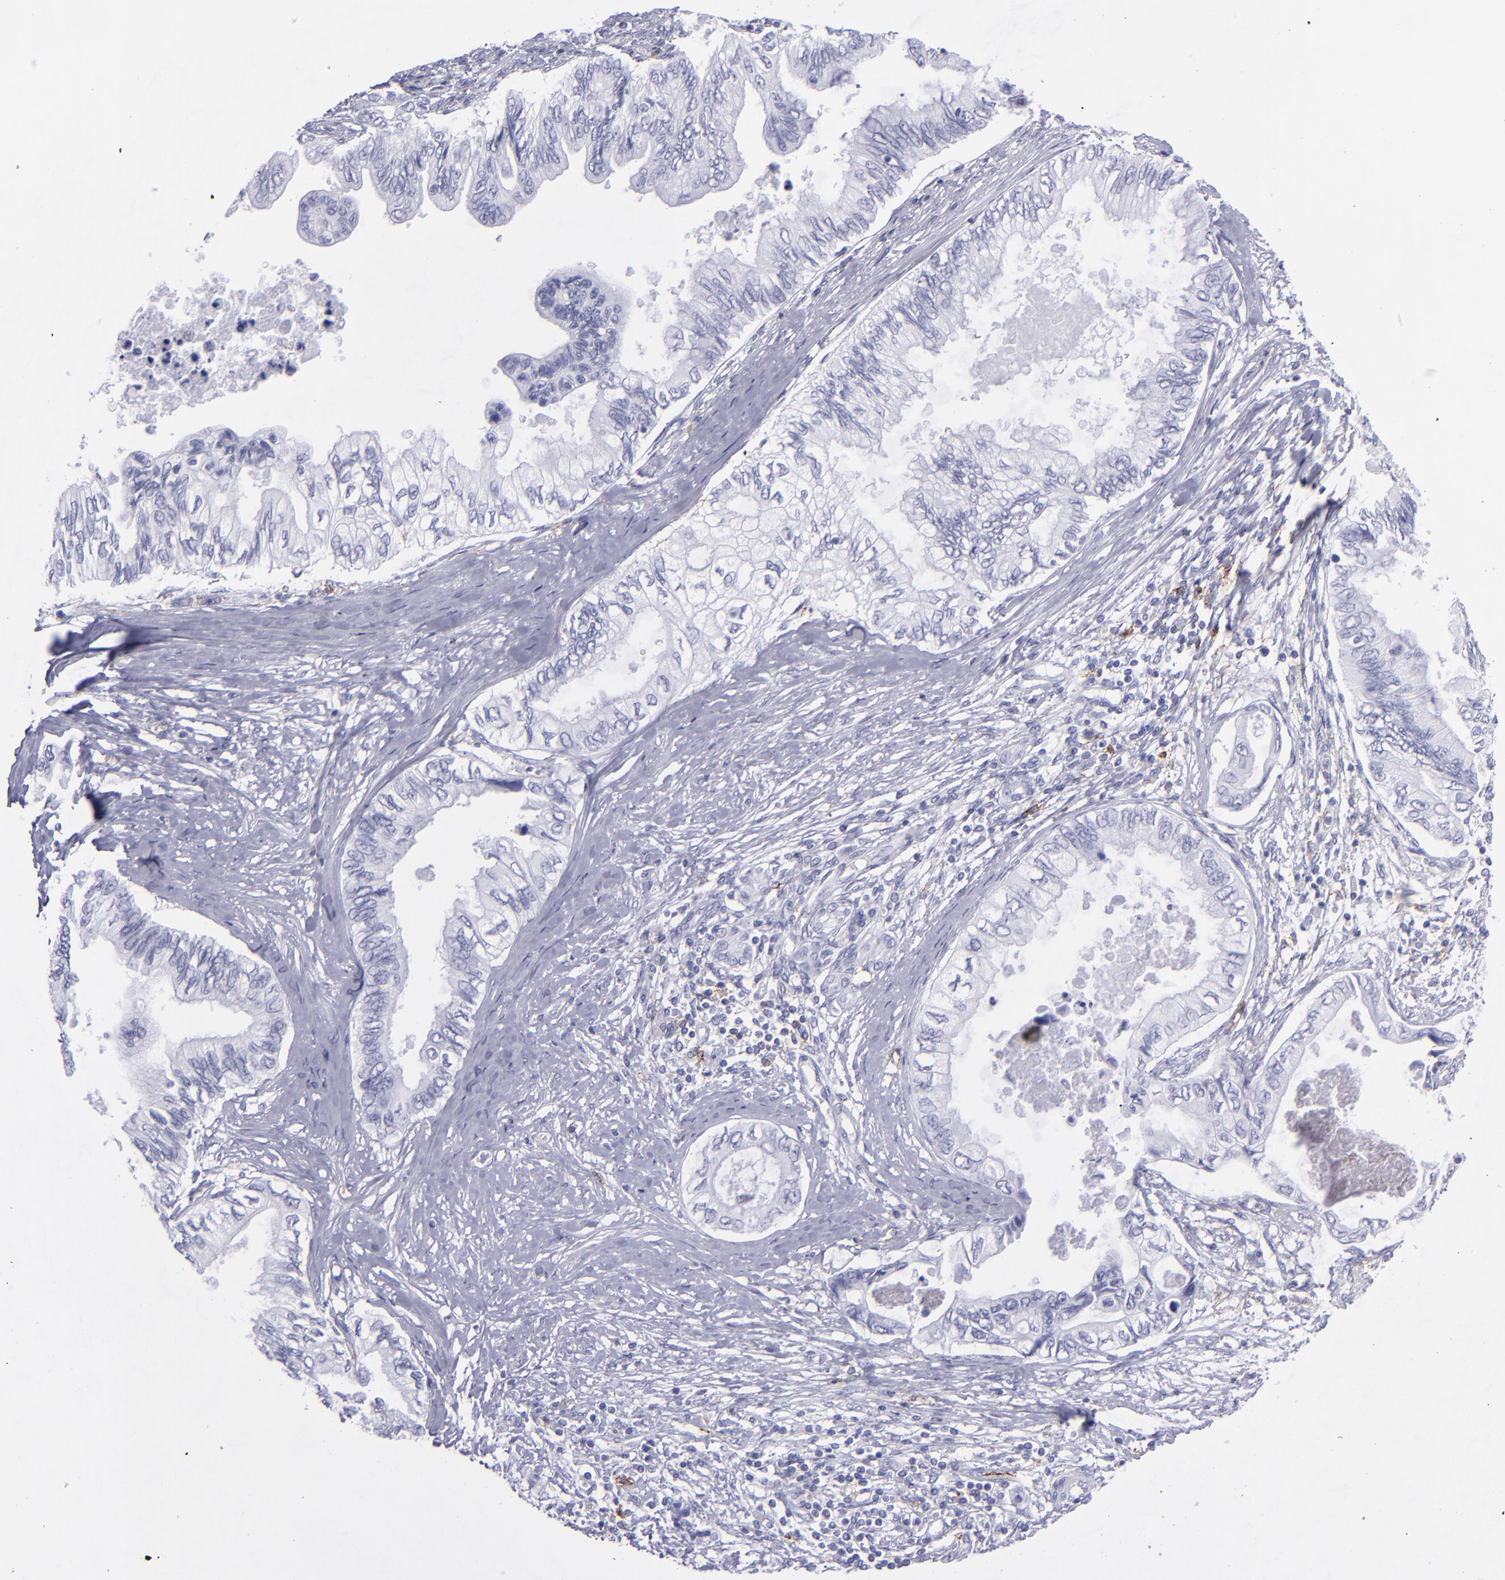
{"staining": {"intensity": "negative", "quantity": "none", "location": "none"}, "tissue": "pancreatic cancer", "cell_type": "Tumor cells", "image_type": "cancer", "snomed": [{"axis": "morphology", "description": "Adenocarcinoma, NOS"}, {"axis": "topography", "description": "Pancreas"}], "caption": "A histopathology image of pancreatic cancer (adenocarcinoma) stained for a protein demonstrates no brown staining in tumor cells.", "gene": "SELPLG", "patient": {"sex": "female", "age": 66}}